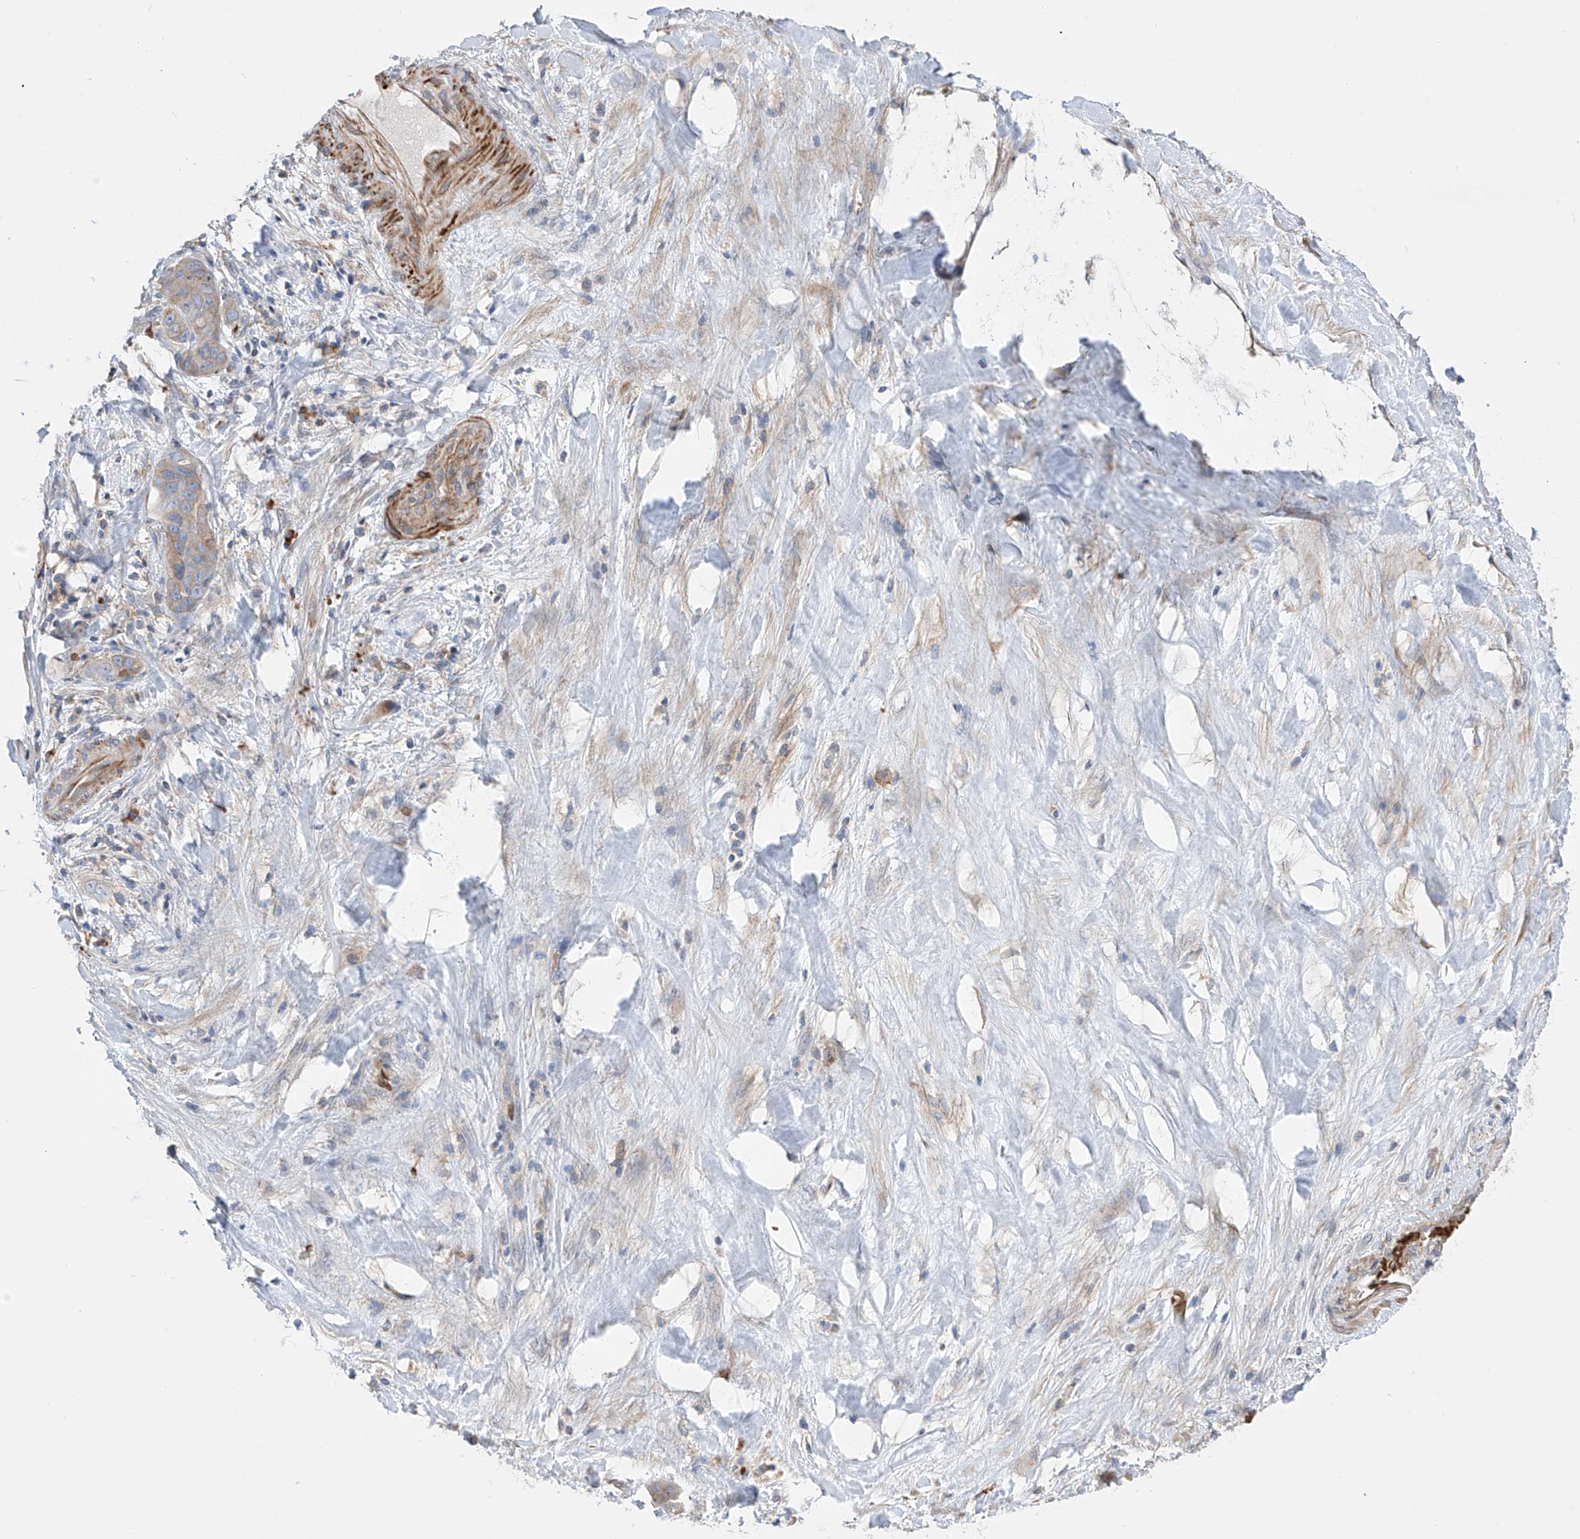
{"staining": {"intensity": "weak", "quantity": "25%-75%", "location": "cytoplasmic/membranous"}, "tissue": "liver cancer", "cell_type": "Tumor cells", "image_type": "cancer", "snomed": [{"axis": "morphology", "description": "Cholangiocarcinoma"}, {"axis": "topography", "description": "Liver"}], "caption": "Immunohistochemical staining of human cholangiocarcinoma (liver) demonstrates low levels of weak cytoplasmic/membranous protein expression in about 25%-75% of tumor cells.", "gene": "NFATC4", "patient": {"sex": "female", "age": 52}}